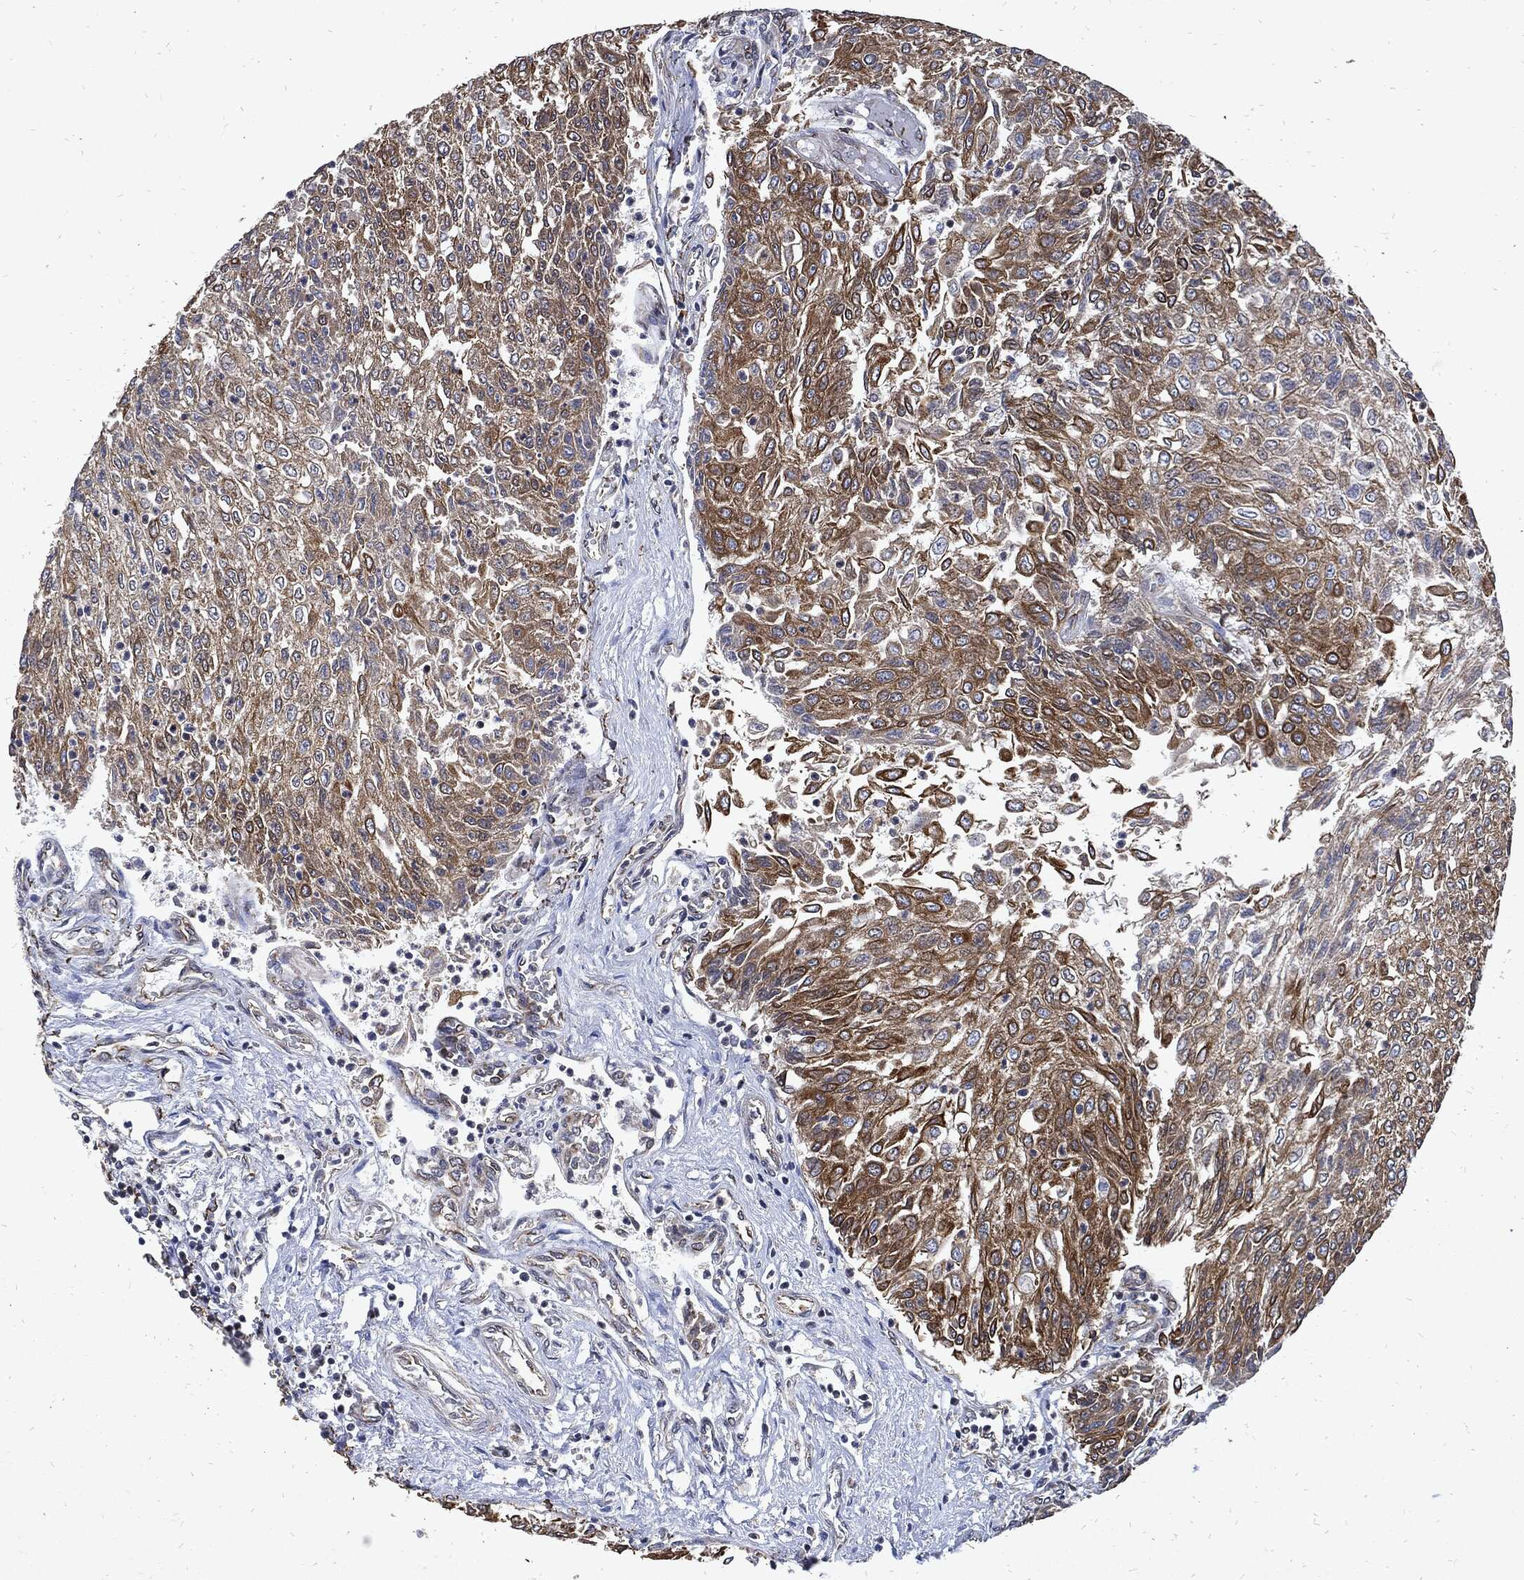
{"staining": {"intensity": "moderate", "quantity": "25%-75%", "location": "cytoplasmic/membranous"}, "tissue": "urothelial cancer", "cell_type": "Tumor cells", "image_type": "cancer", "snomed": [{"axis": "morphology", "description": "Urothelial carcinoma, Low grade"}, {"axis": "topography", "description": "Urinary bladder"}], "caption": "Protein staining by immunohistochemistry (IHC) shows moderate cytoplasmic/membranous staining in approximately 25%-75% of tumor cells in urothelial carcinoma (low-grade). (DAB = brown stain, brightfield microscopy at high magnification).", "gene": "DCTN1", "patient": {"sex": "male", "age": 78}}